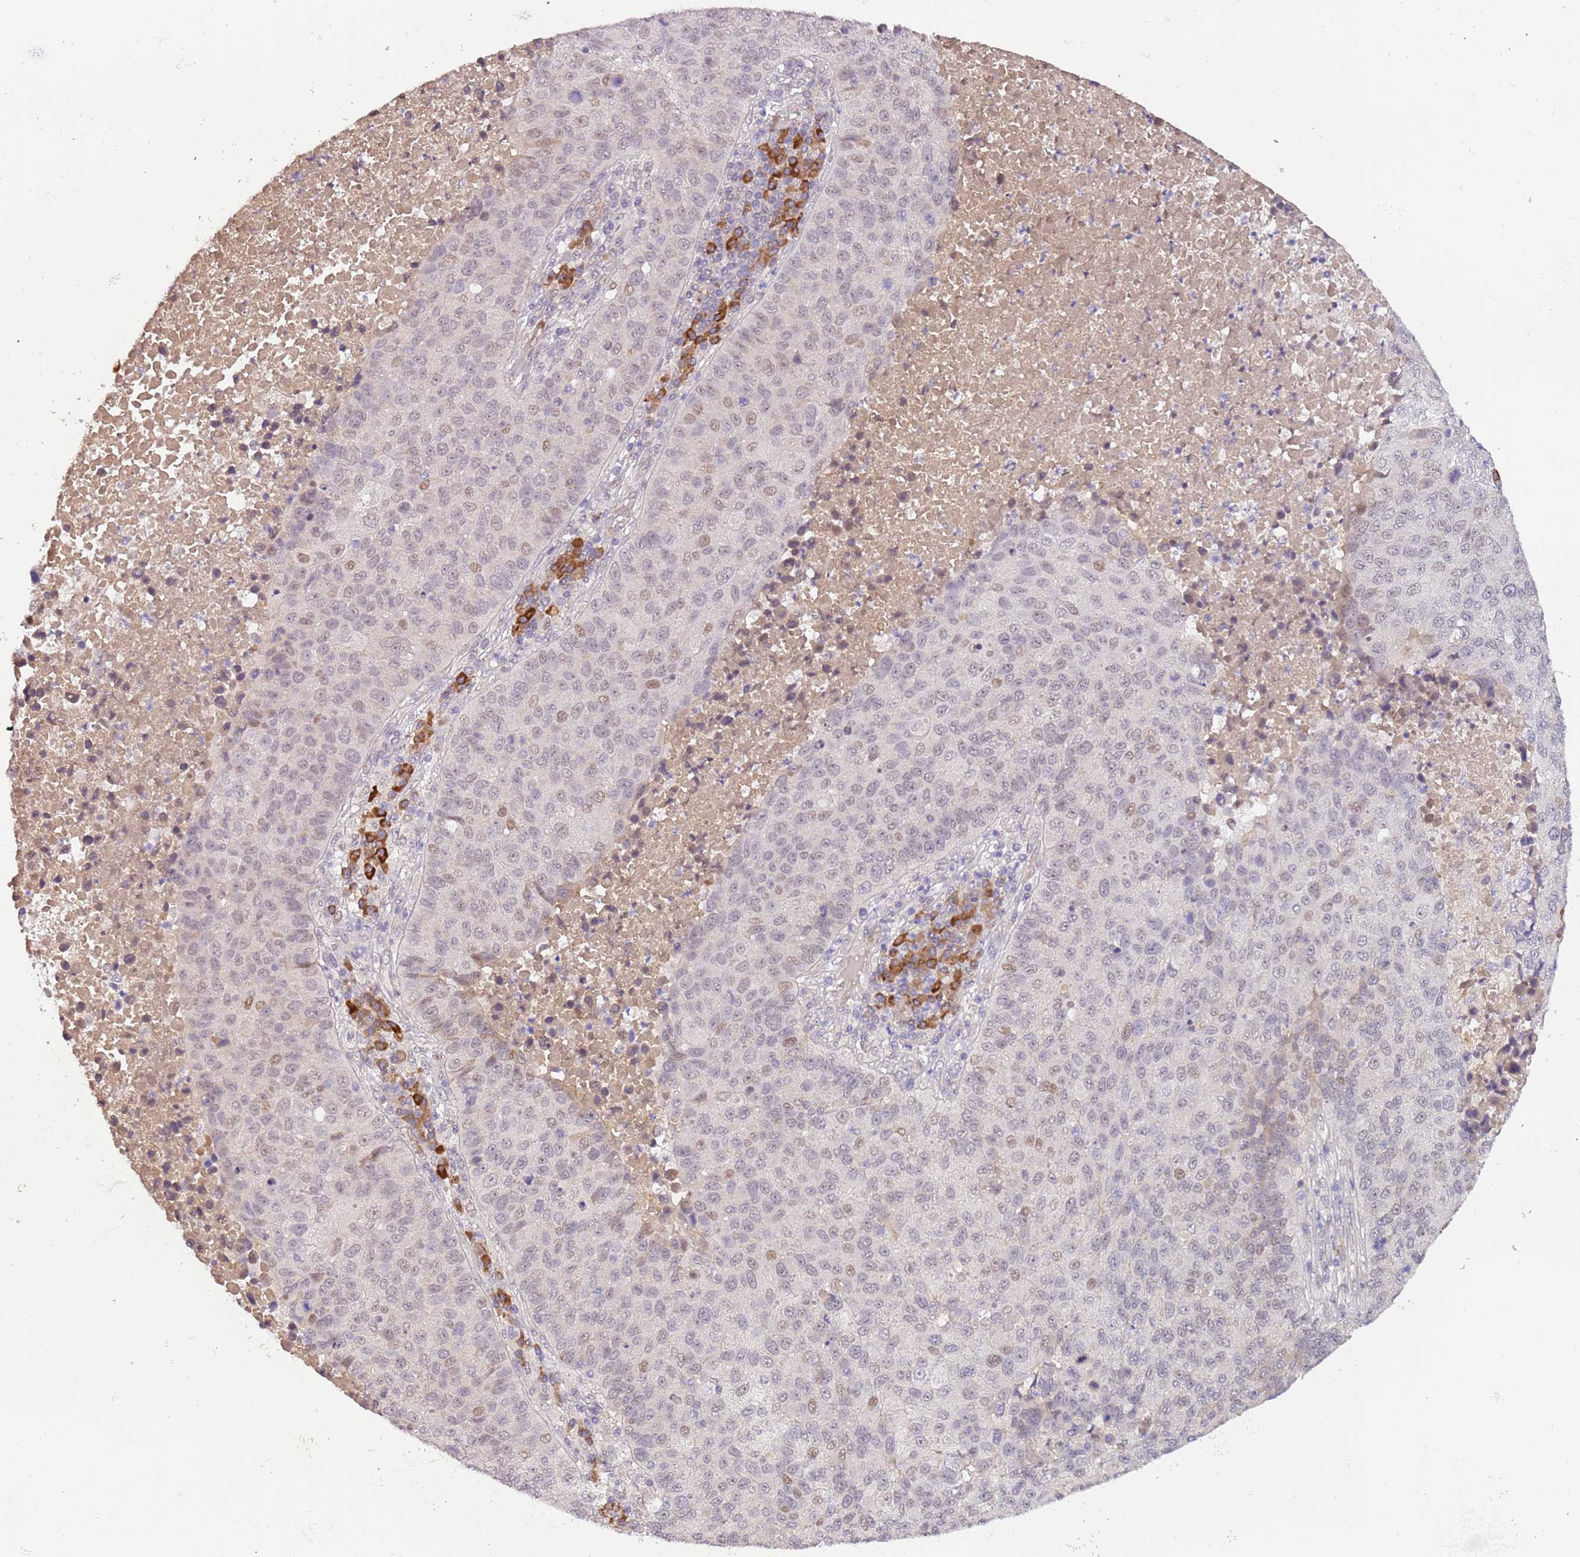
{"staining": {"intensity": "weak", "quantity": "<25%", "location": "nuclear"}, "tissue": "lung cancer", "cell_type": "Tumor cells", "image_type": "cancer", "snomed": [{"axis": "morphology", "description": "Squamous cell carcinoma, NOS"}, {"axis": "topography", "description": "Lung"}], "caption": "Tumor cells are negative for brown protein staining in lung squamous cell carcinoma.", "gene": "MAGEF1", "patient": {"sex": "male", "age": 73}}